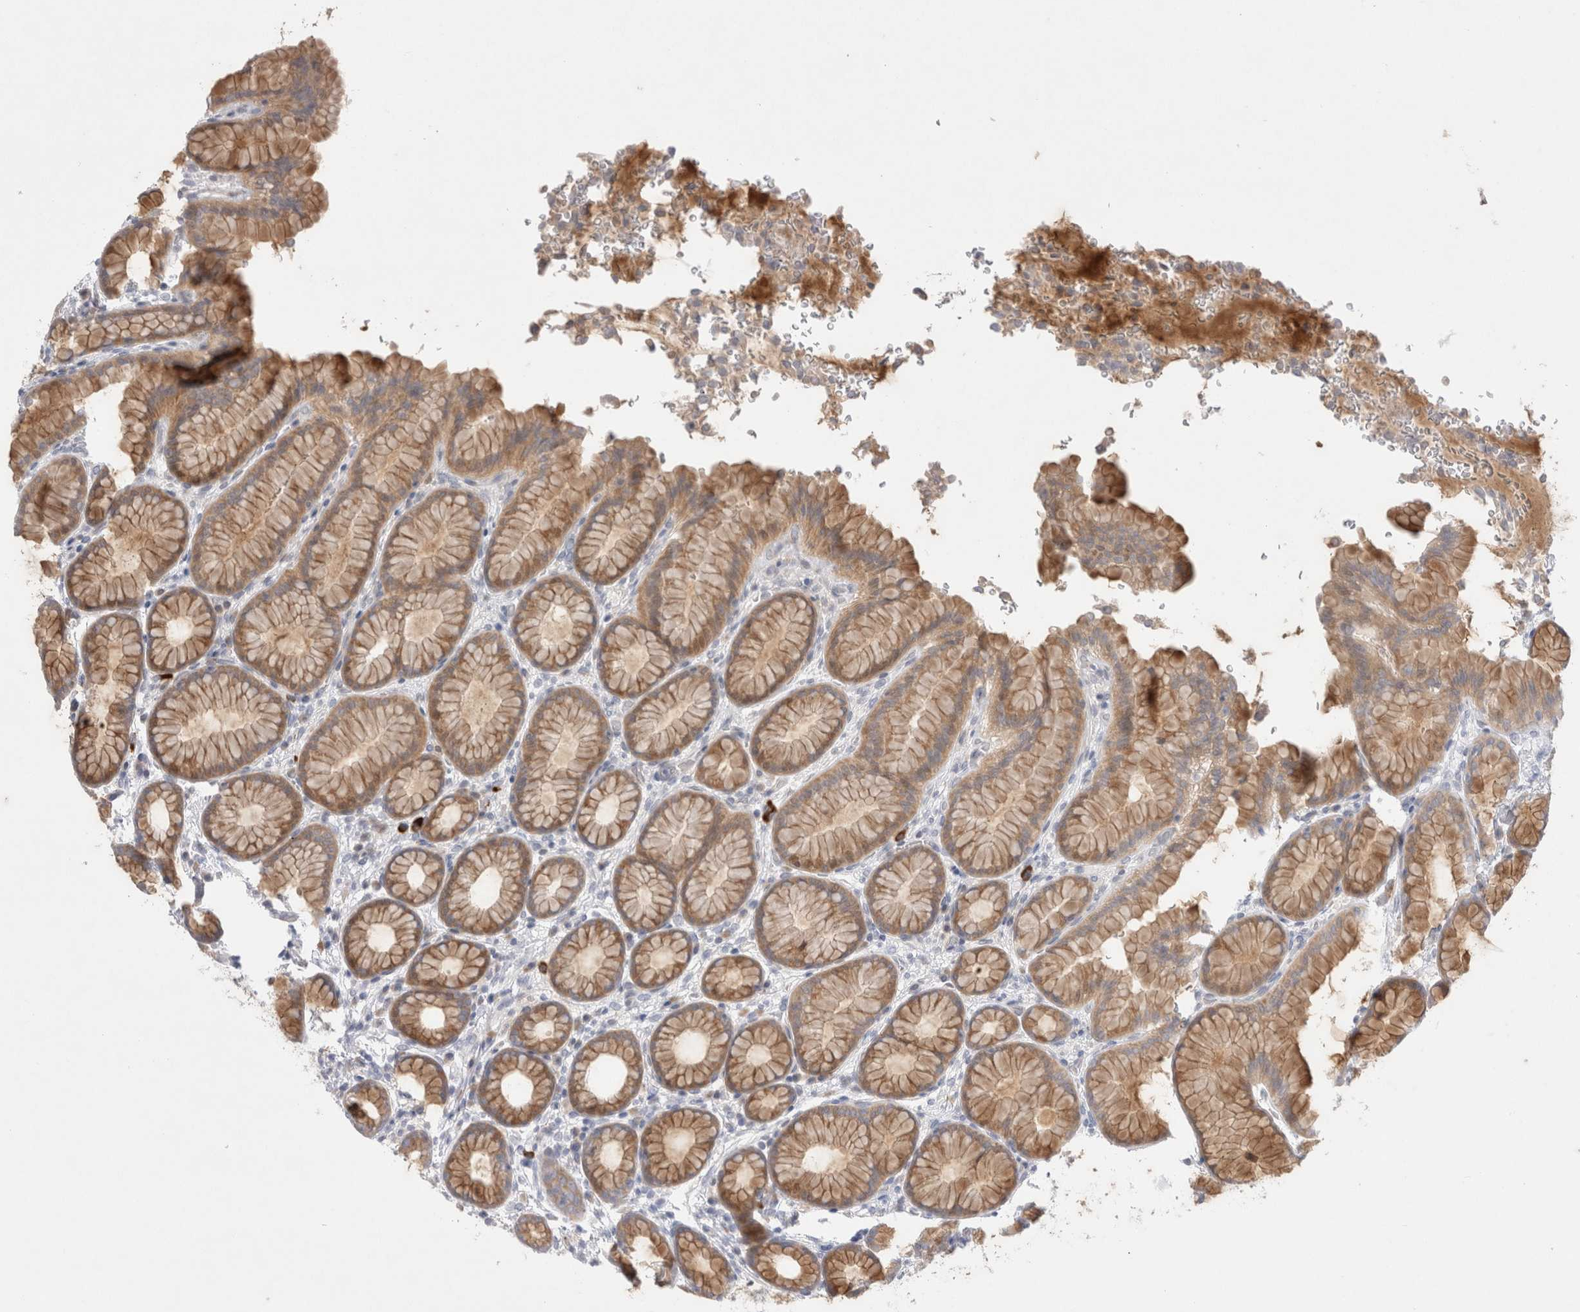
{"staining": {"intensity": "moderate", "quantity": ">75%", "location": "cytoplasmic/membranous"}, "tissue": "stomach", "cell_type": "Glandular cells", "image_type": "normal", "snomed": [{"axis": "morphology", "description": "Normal tissue, NOS"}, {"axis": "topography", "description": "Stomach"}], "caption": "This micrograph displays unremarkable stomach stained with immunohistochemistry to label a protein in brown. The cytoplasmic/membranous of glandular cells show moderate positivity for the protein. Nuclei are counter-stained blue.", "gene": "RBM12B", "patient": {"sex": "male", "age": 42}}